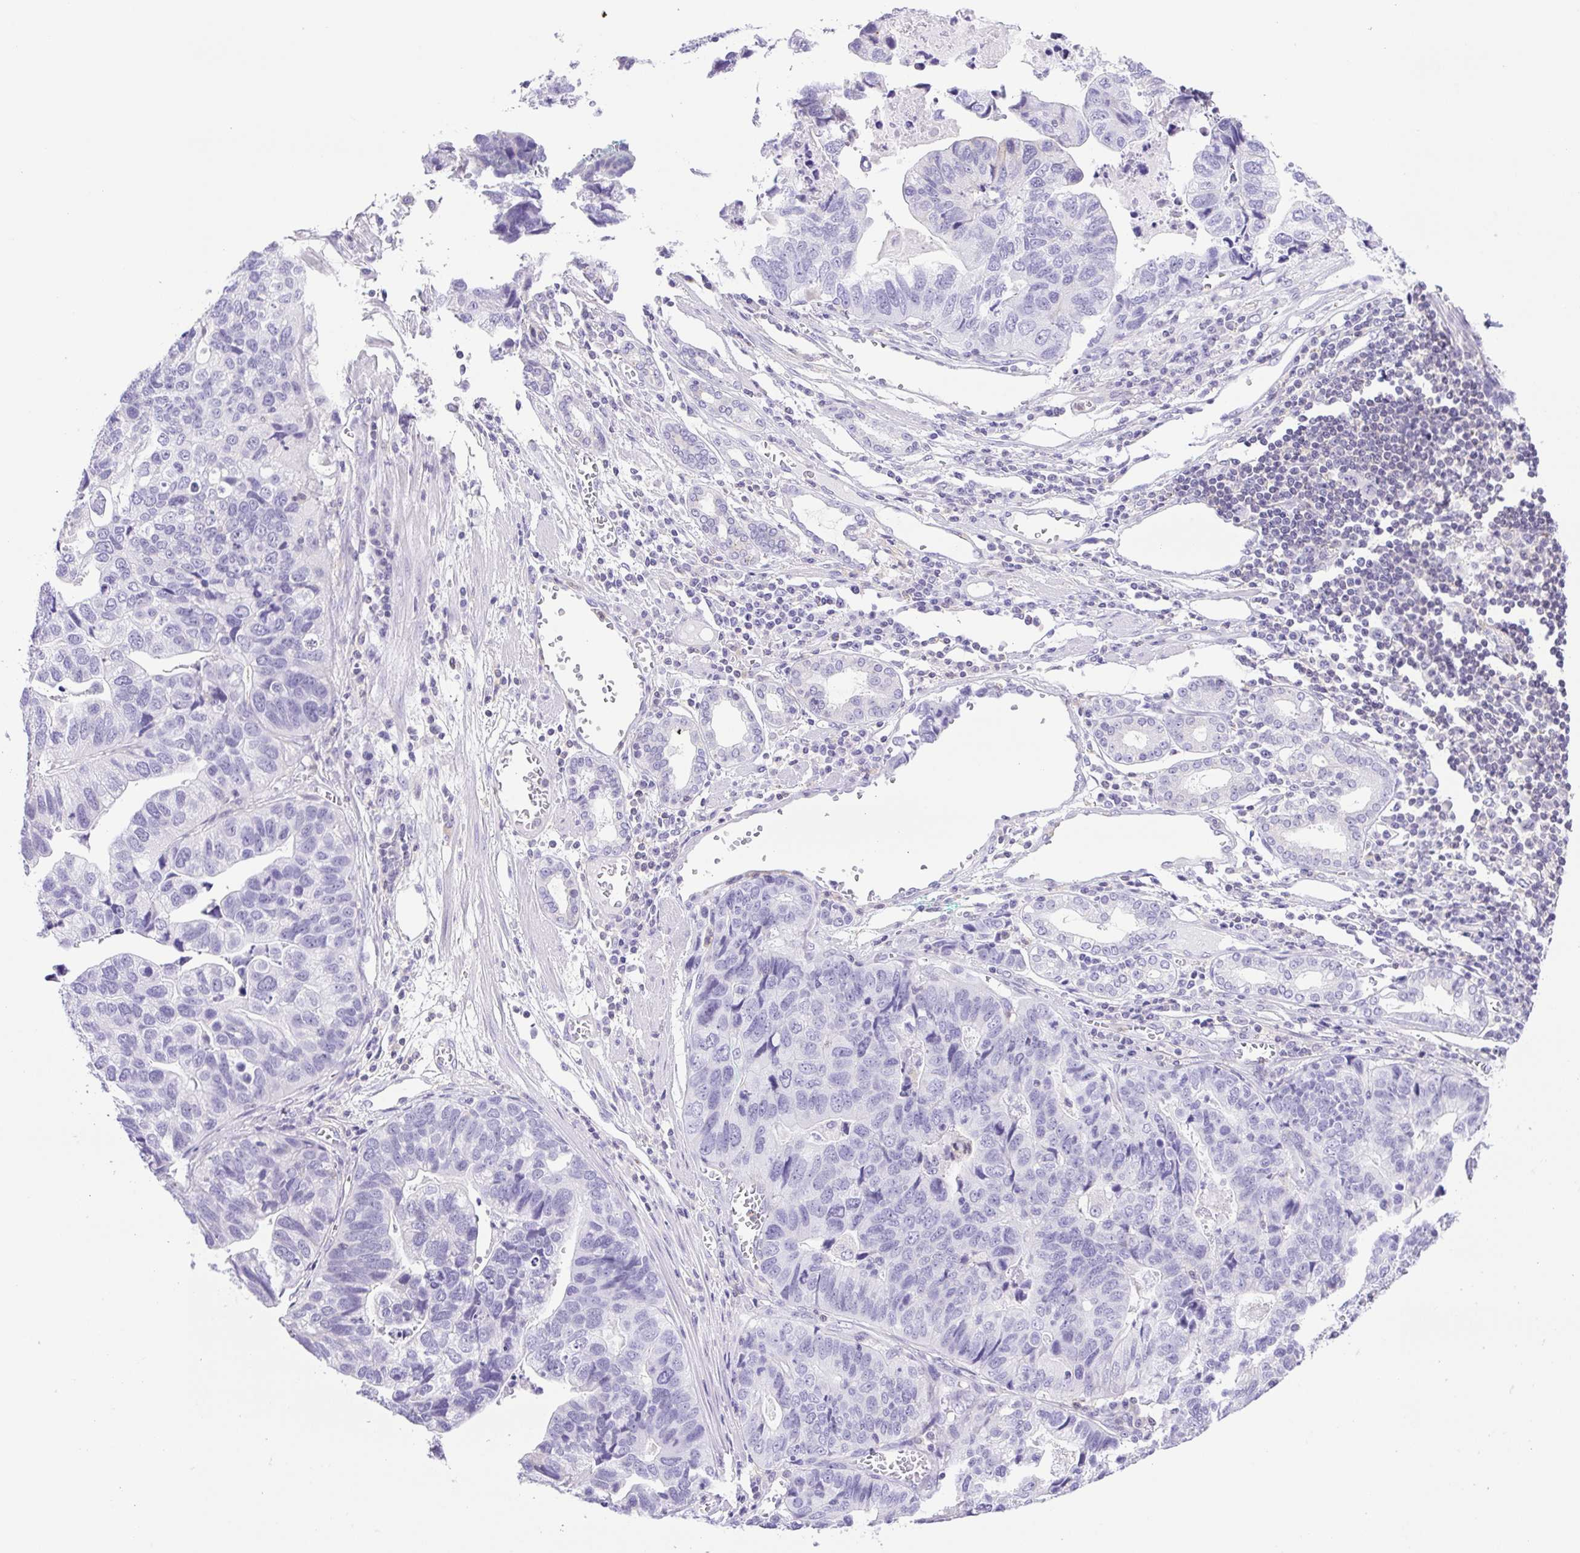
{"staining": {"intensity": "negative", "quantity": "none", "location": "none"}, "tissue": "stomach cancer", "cell_type": "Tumor cells", "image_type": "cancer", "snomed": [{"axis": "morphology", "description": "Adenocarcinoma, NOS"}, {"axis": "topography", "description": "Stomach, upper"}], "caption": "Immunohistochemistry of stomach cancer (adenocarcinoma) displays no expression in tumor cells.", "gene": "SYNPR", "patient": {"sex": "female", "age": 67}}